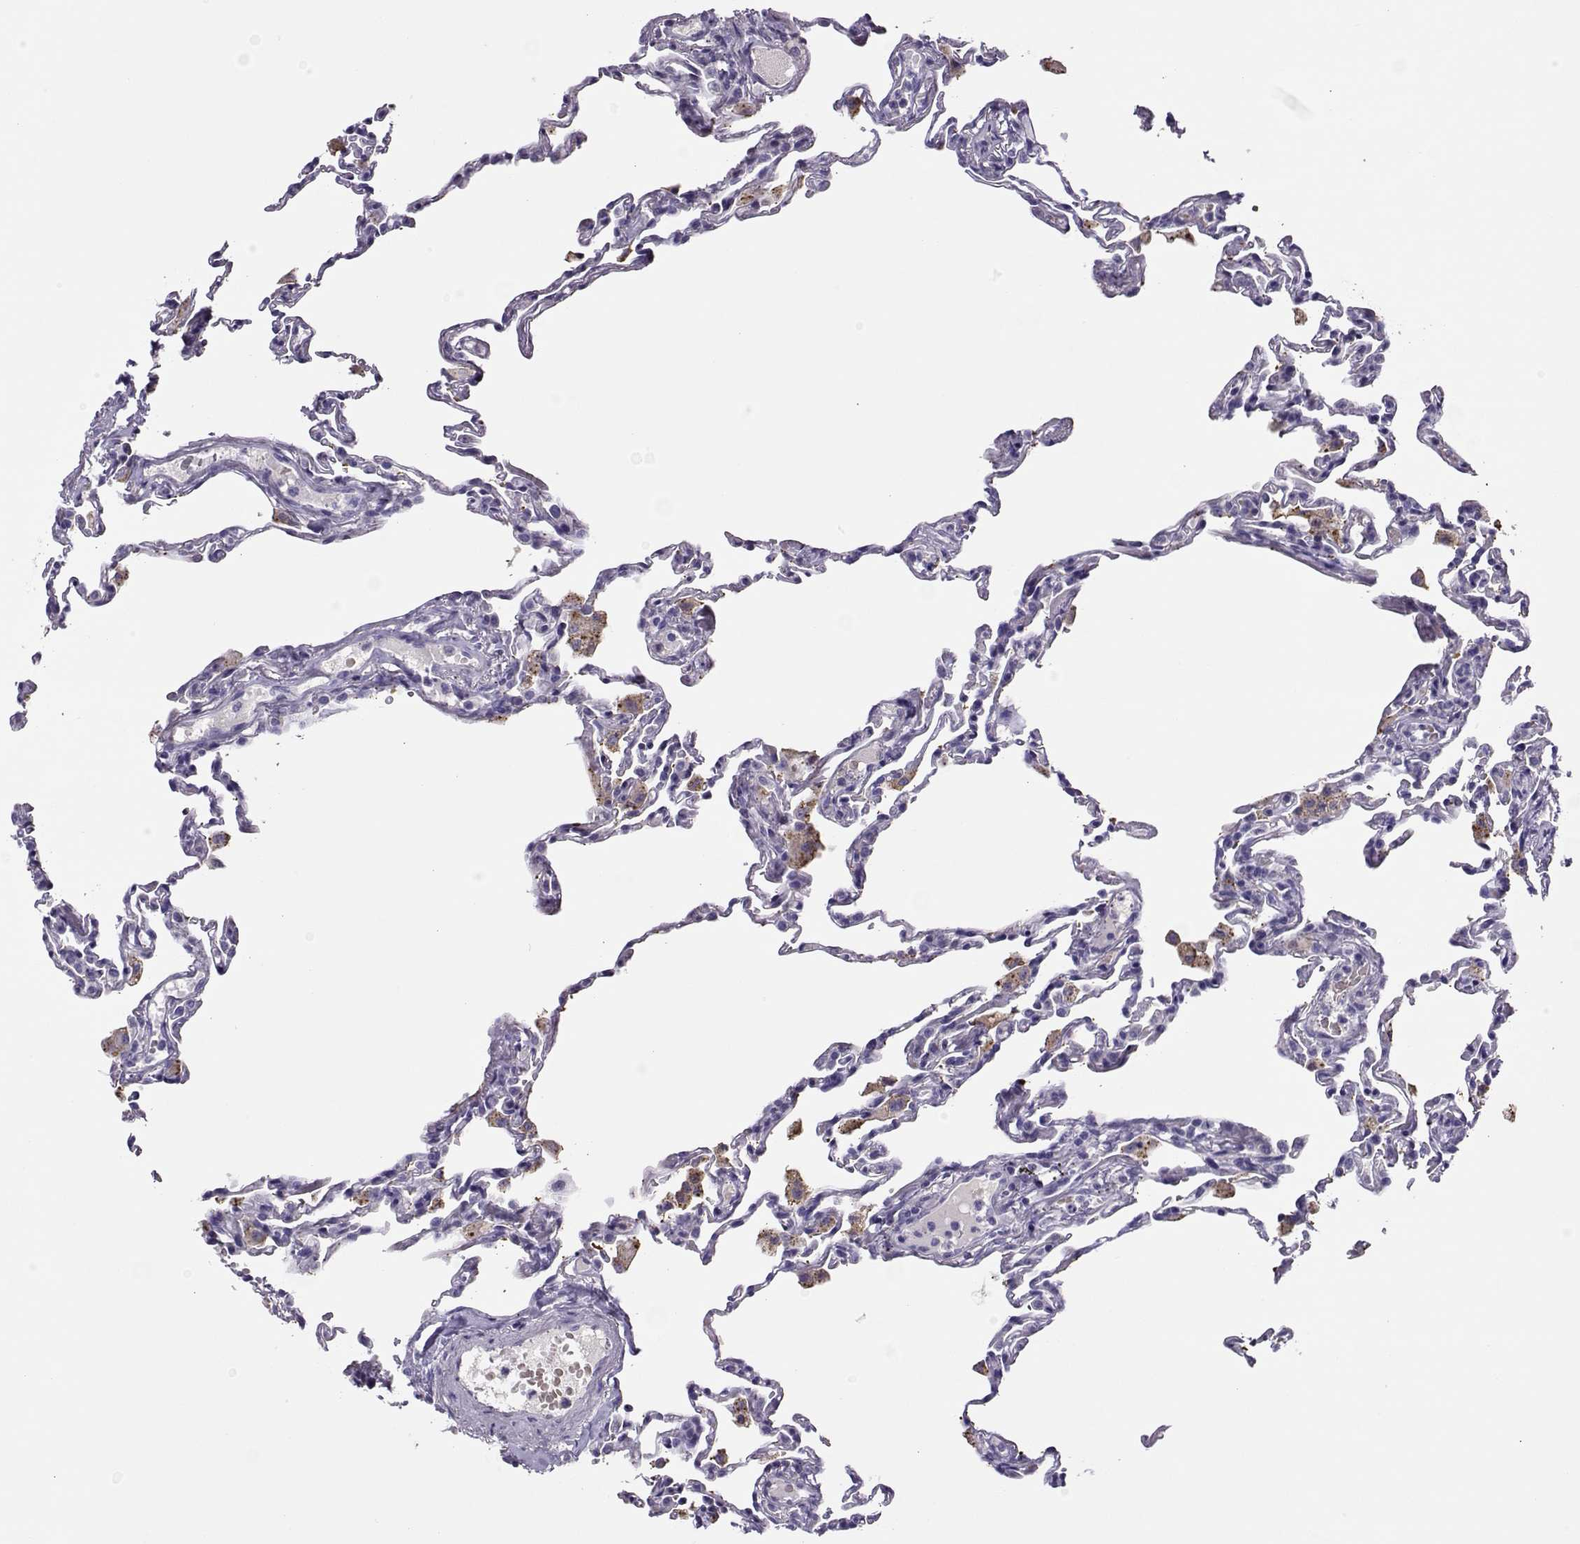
{"staining": {"intensity": "negative", "quantity": "none", "location": "none"}, "tissue": "lung", "cell_type": "Alveolar cells", "image_type": "normal", "snomed": [{"axis": "morphology", "description": "Normal tissue, NOS"}, {"axis": "topography", "description": "Lung"}], "caption": "Immunohistochemical staining of unremarkable lung shows no significant positivity in alveolar cells. The staining was performed using DAB to visualize the protein expression in brown, while the nuclei were stained in blue with hematoxylin (Magnification: 20x).", "gene": "LINGO1", "patient": {"sex": "female", "age": 57}}